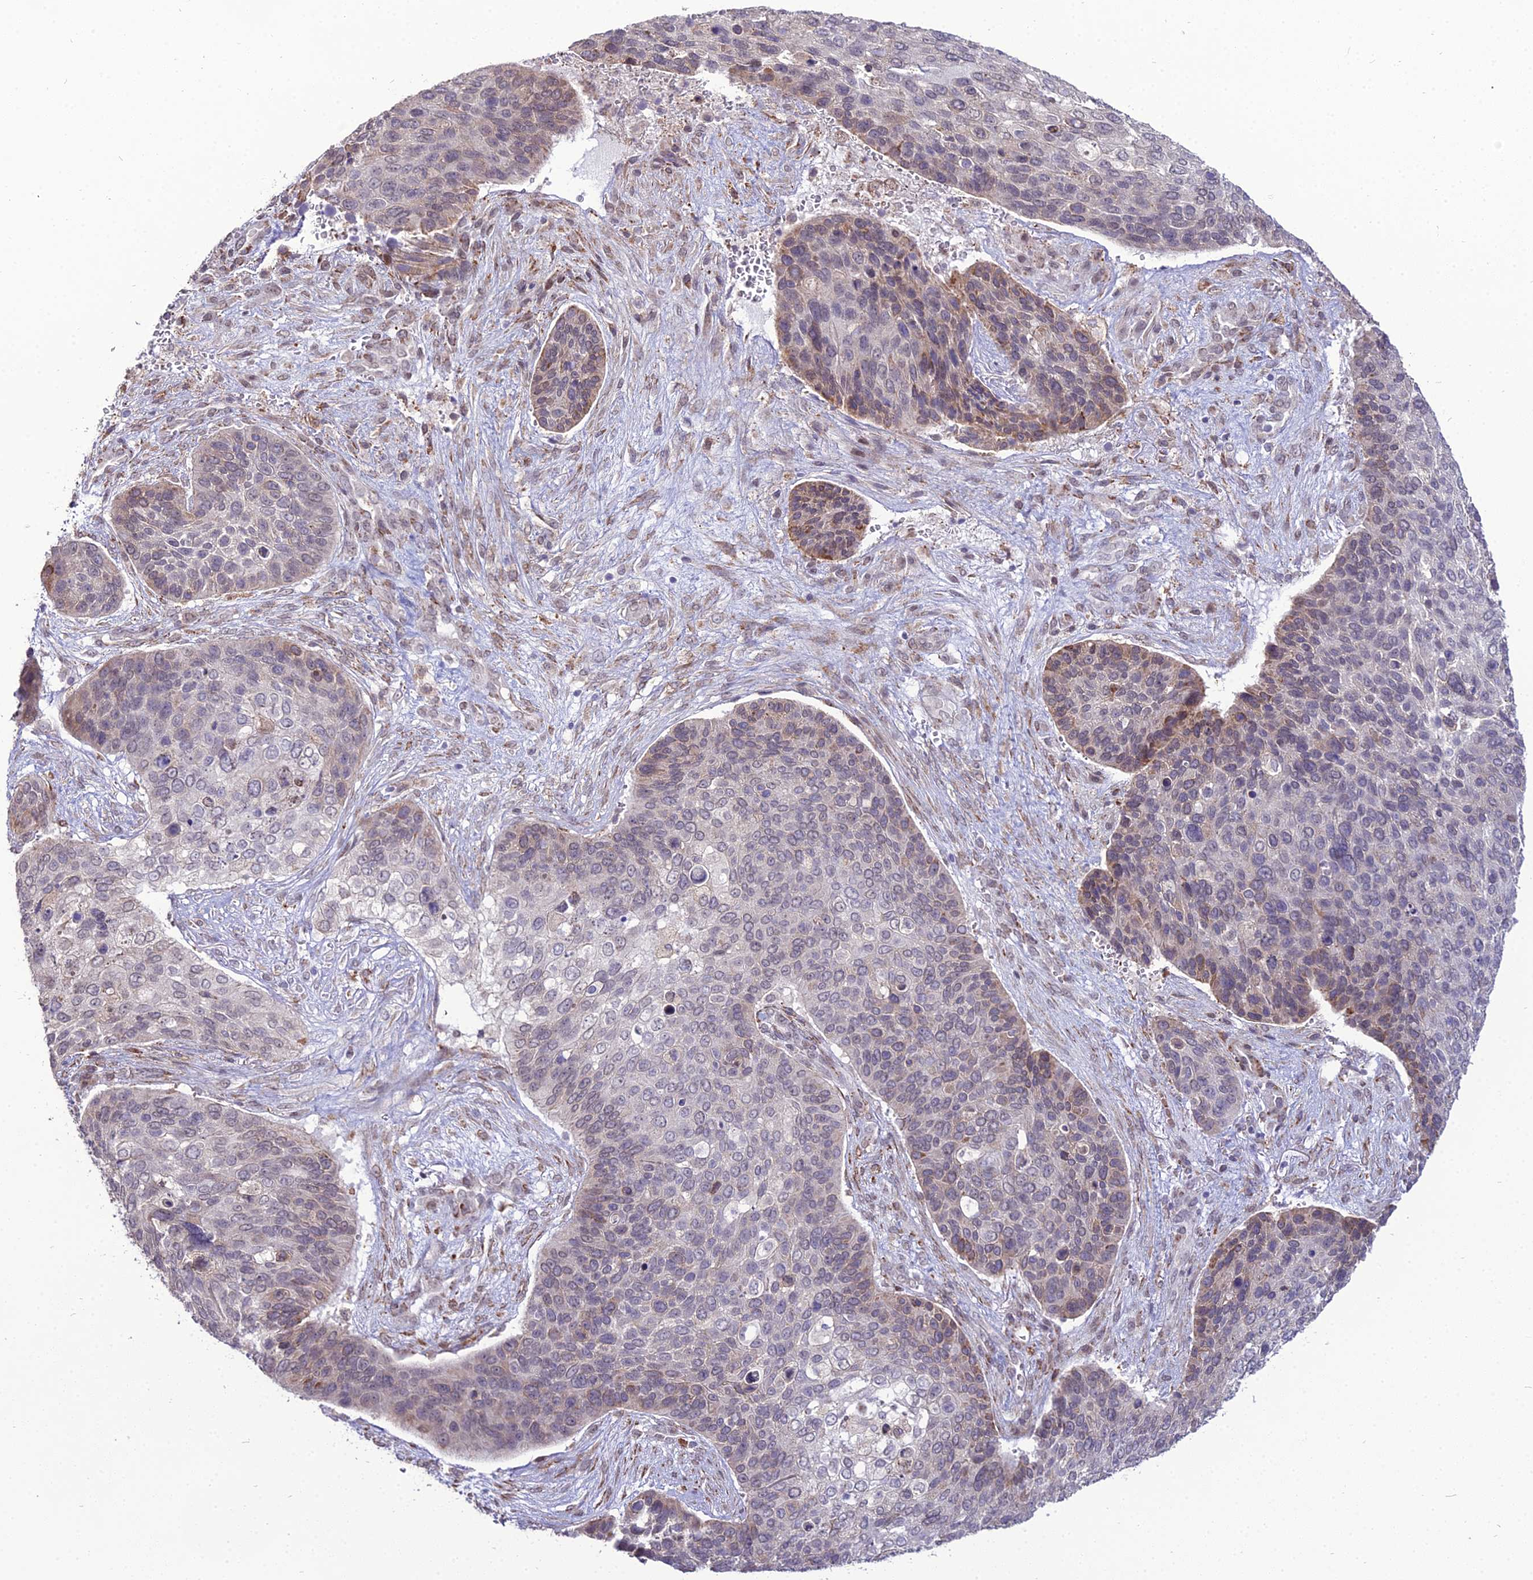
{"staining": {"intensity": "weak", "quantity": "<25%", "location": "cytoplasmic/membranous"}, "tissue": "skin cancer", "cell_type": "Tumor cells", "image_type": "cancer", "snomed": [{"axis": "morphology", "description": "Basal cell carcinoma"}, {"axis": "topography", "description": "Skin"}], "caption": "Immunohistochemical staining of skin cancer (basal cell carcinoma) exhibits no significant positivity in tumor cells.", "gene": "TROAP", "patient": {"sex": "female", "age": 74}}